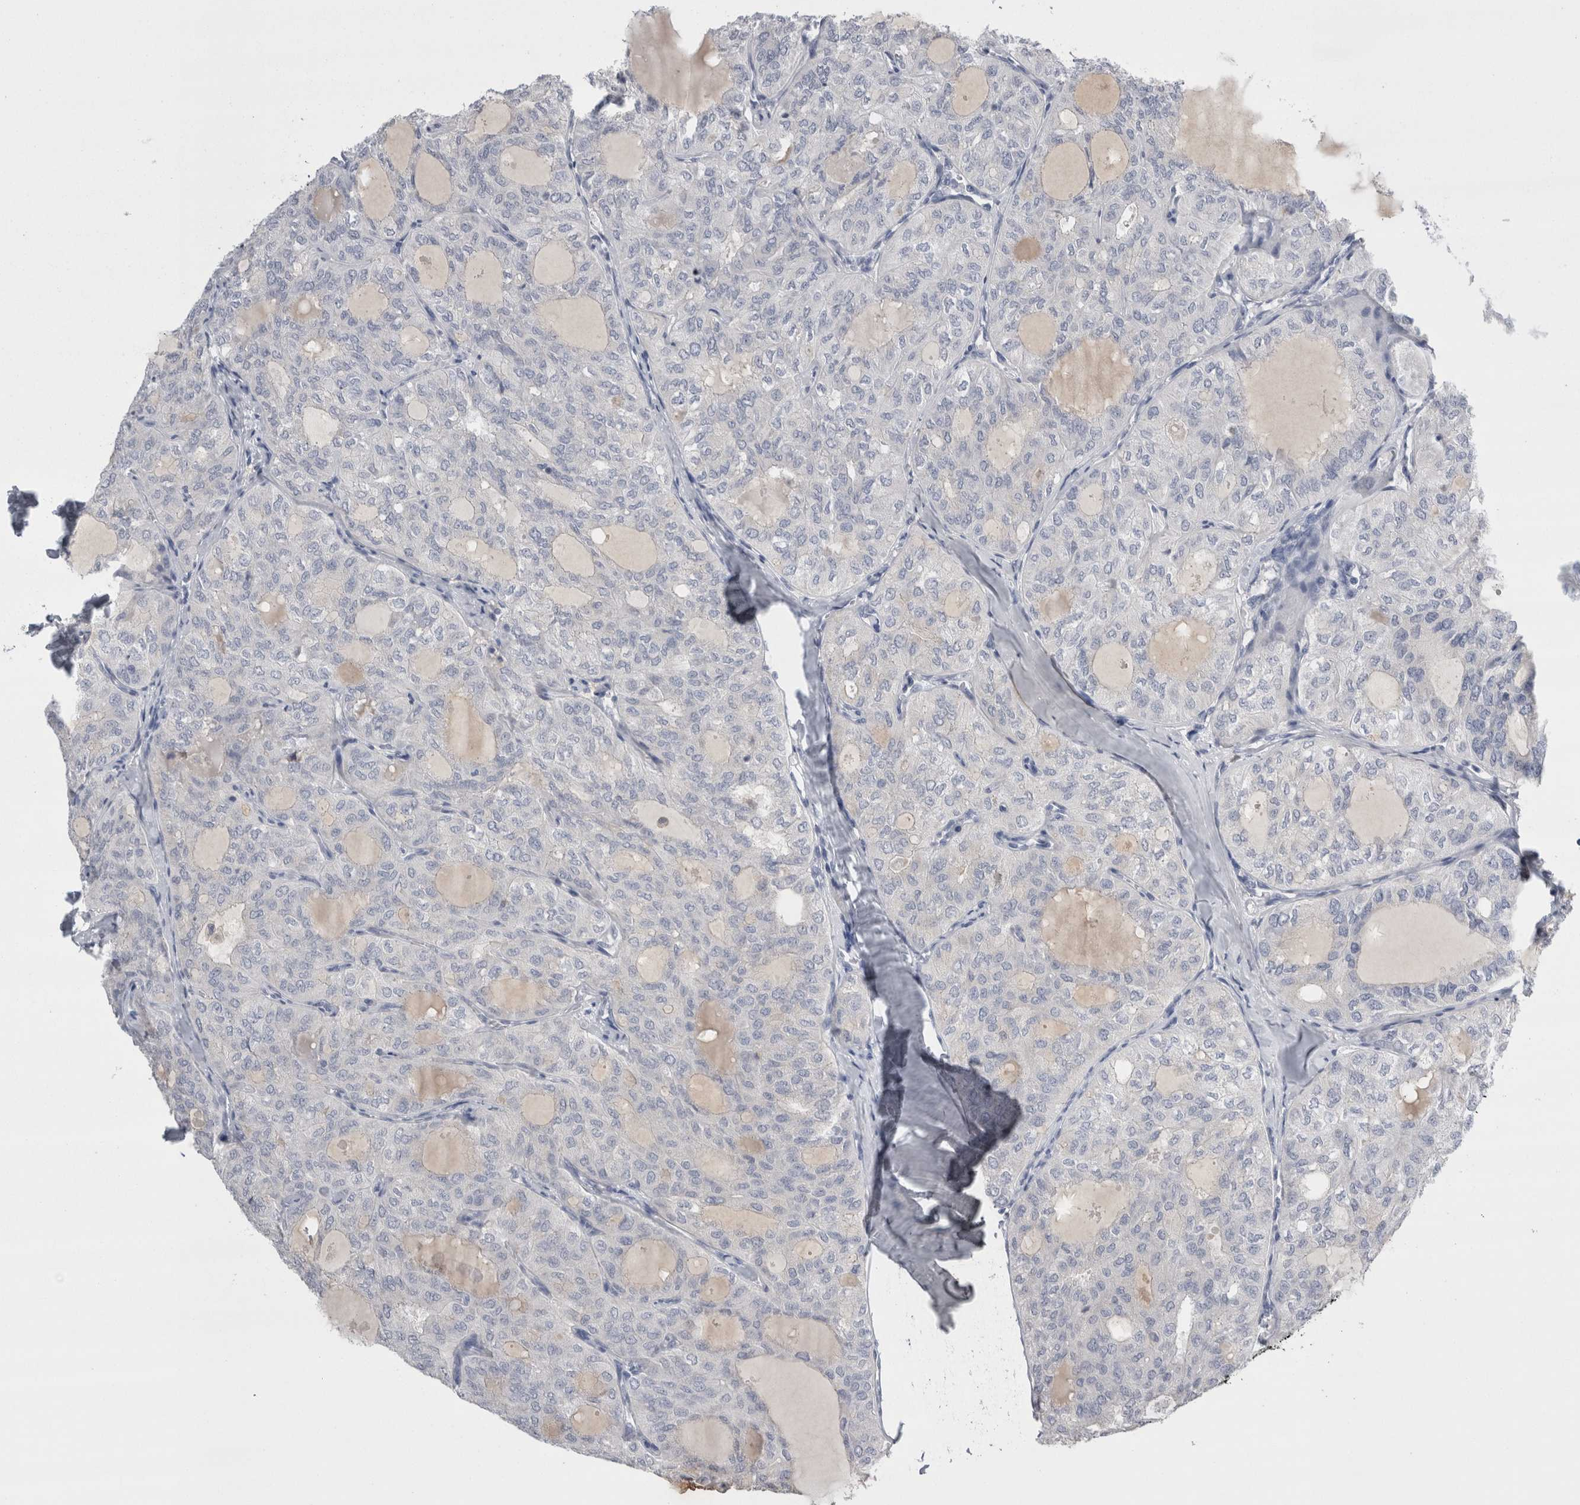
{"staining": {"intensity": "negative", "quantity": "none", "location": "none"}, "tissue": "thyroid cancer", "cell_type": "Tumor cells", "image_type": "cancer", "snomed": [{"axis": "morphology", "description": "Follicular adenoma carcinoma, NOS"}, {"axis": "topography", "description": "Thyroid gland"}], "caption": "An image of human follicular adenoma carcinoma (thyroid) is negative for staining in tumor cells.", "gene": "REG1A", "patient": {"sex": "male", "age": 75}}